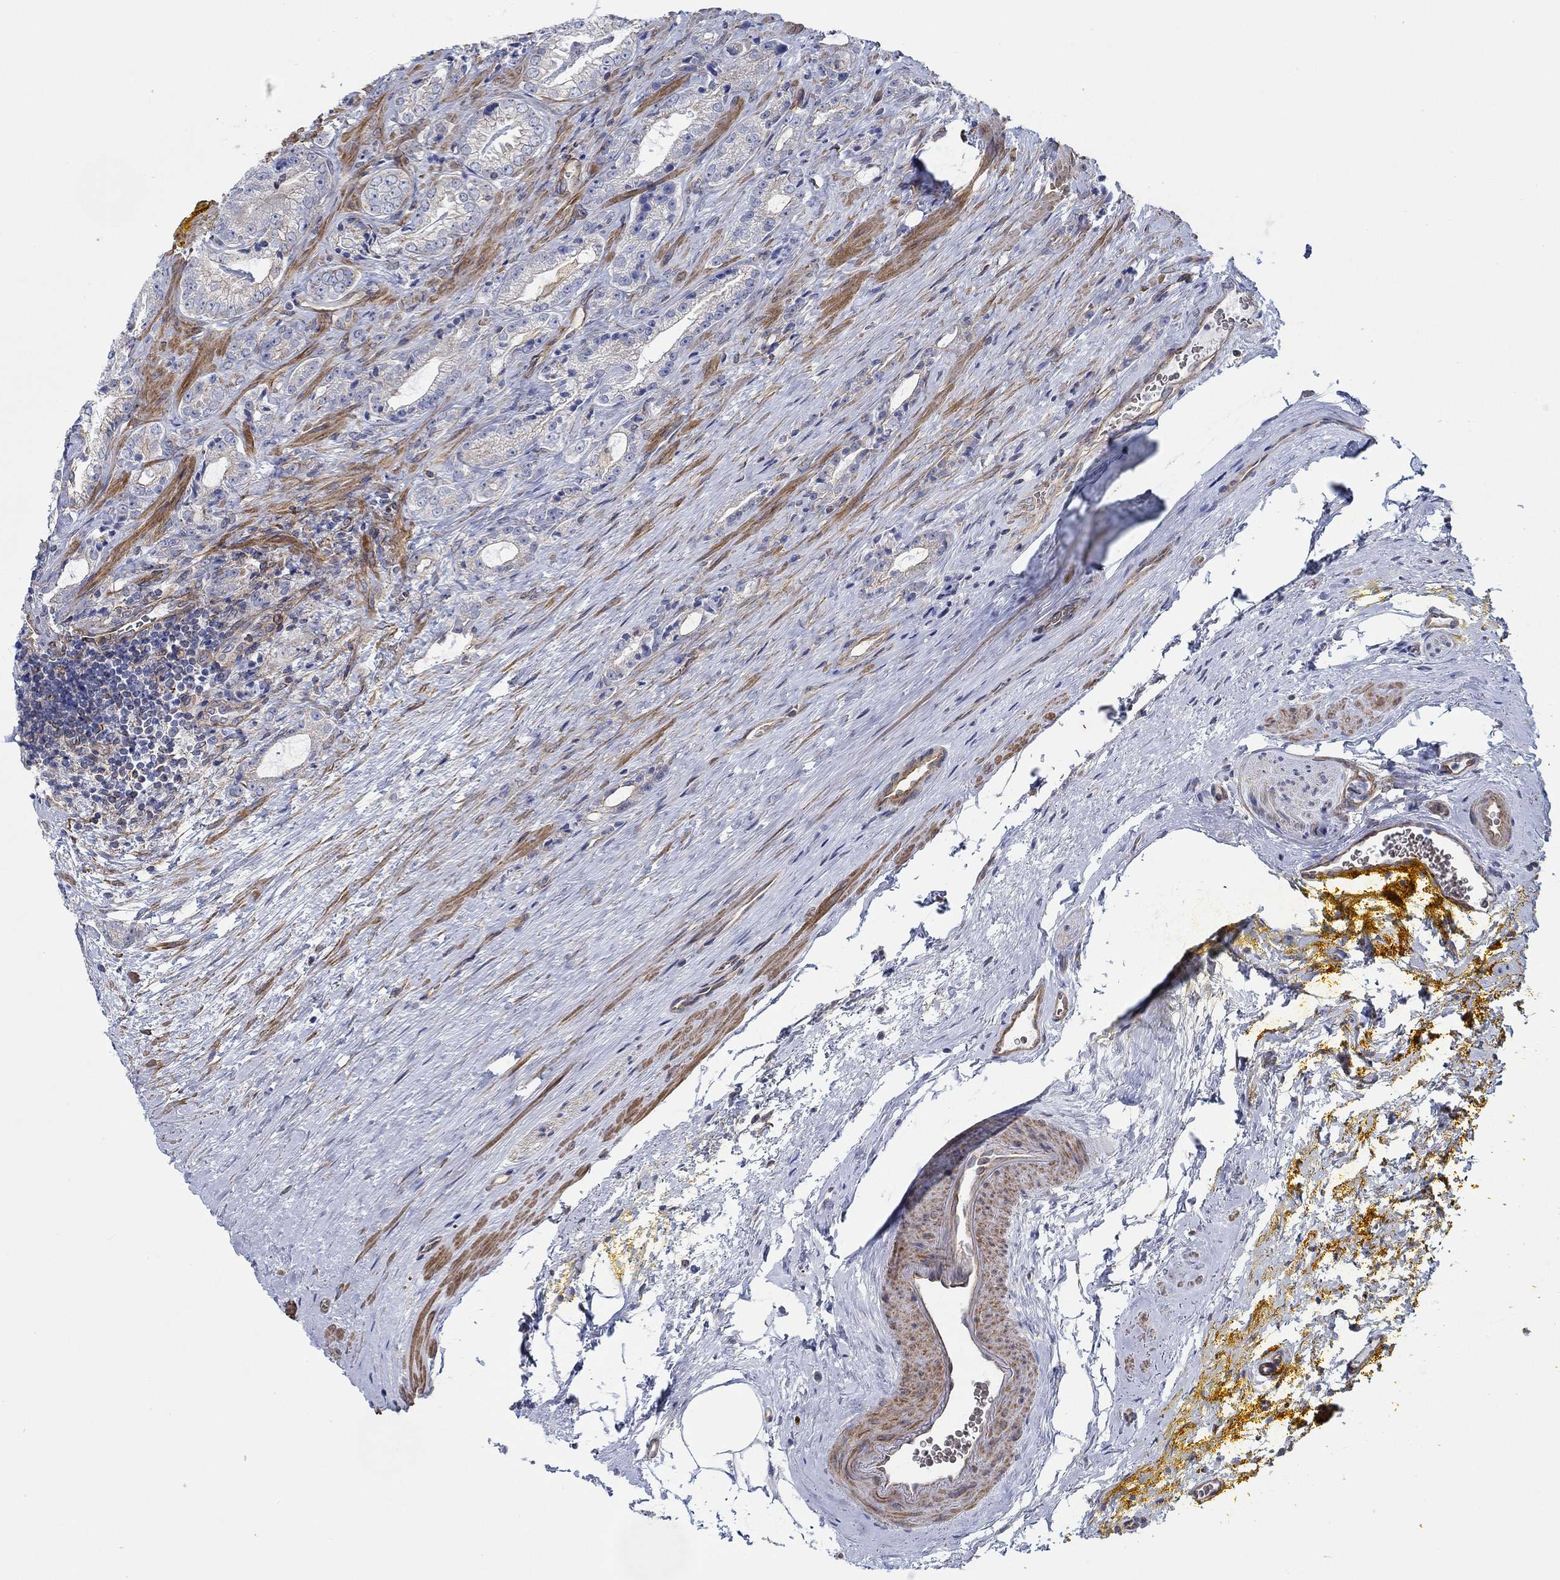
{"staining": {"intensity": "negative", "quantity": "none", "location": "none"}, "tissue": "prostate cancer", "cell_type": "Tumor cells", "image_type": "cancer", "snomed": [{"axis": "morphology", "description": "Adenocarcinoma, NOS"}, {"axis": "topography", "description": "Prostate"}], "caption": "Prostate cancer (adenocarcinoma) was stained to show a protein in brown. There is no significant positivity in tumor cells.", "gene": "FMN1", "patient": {"sex": "male", "age": 67}}